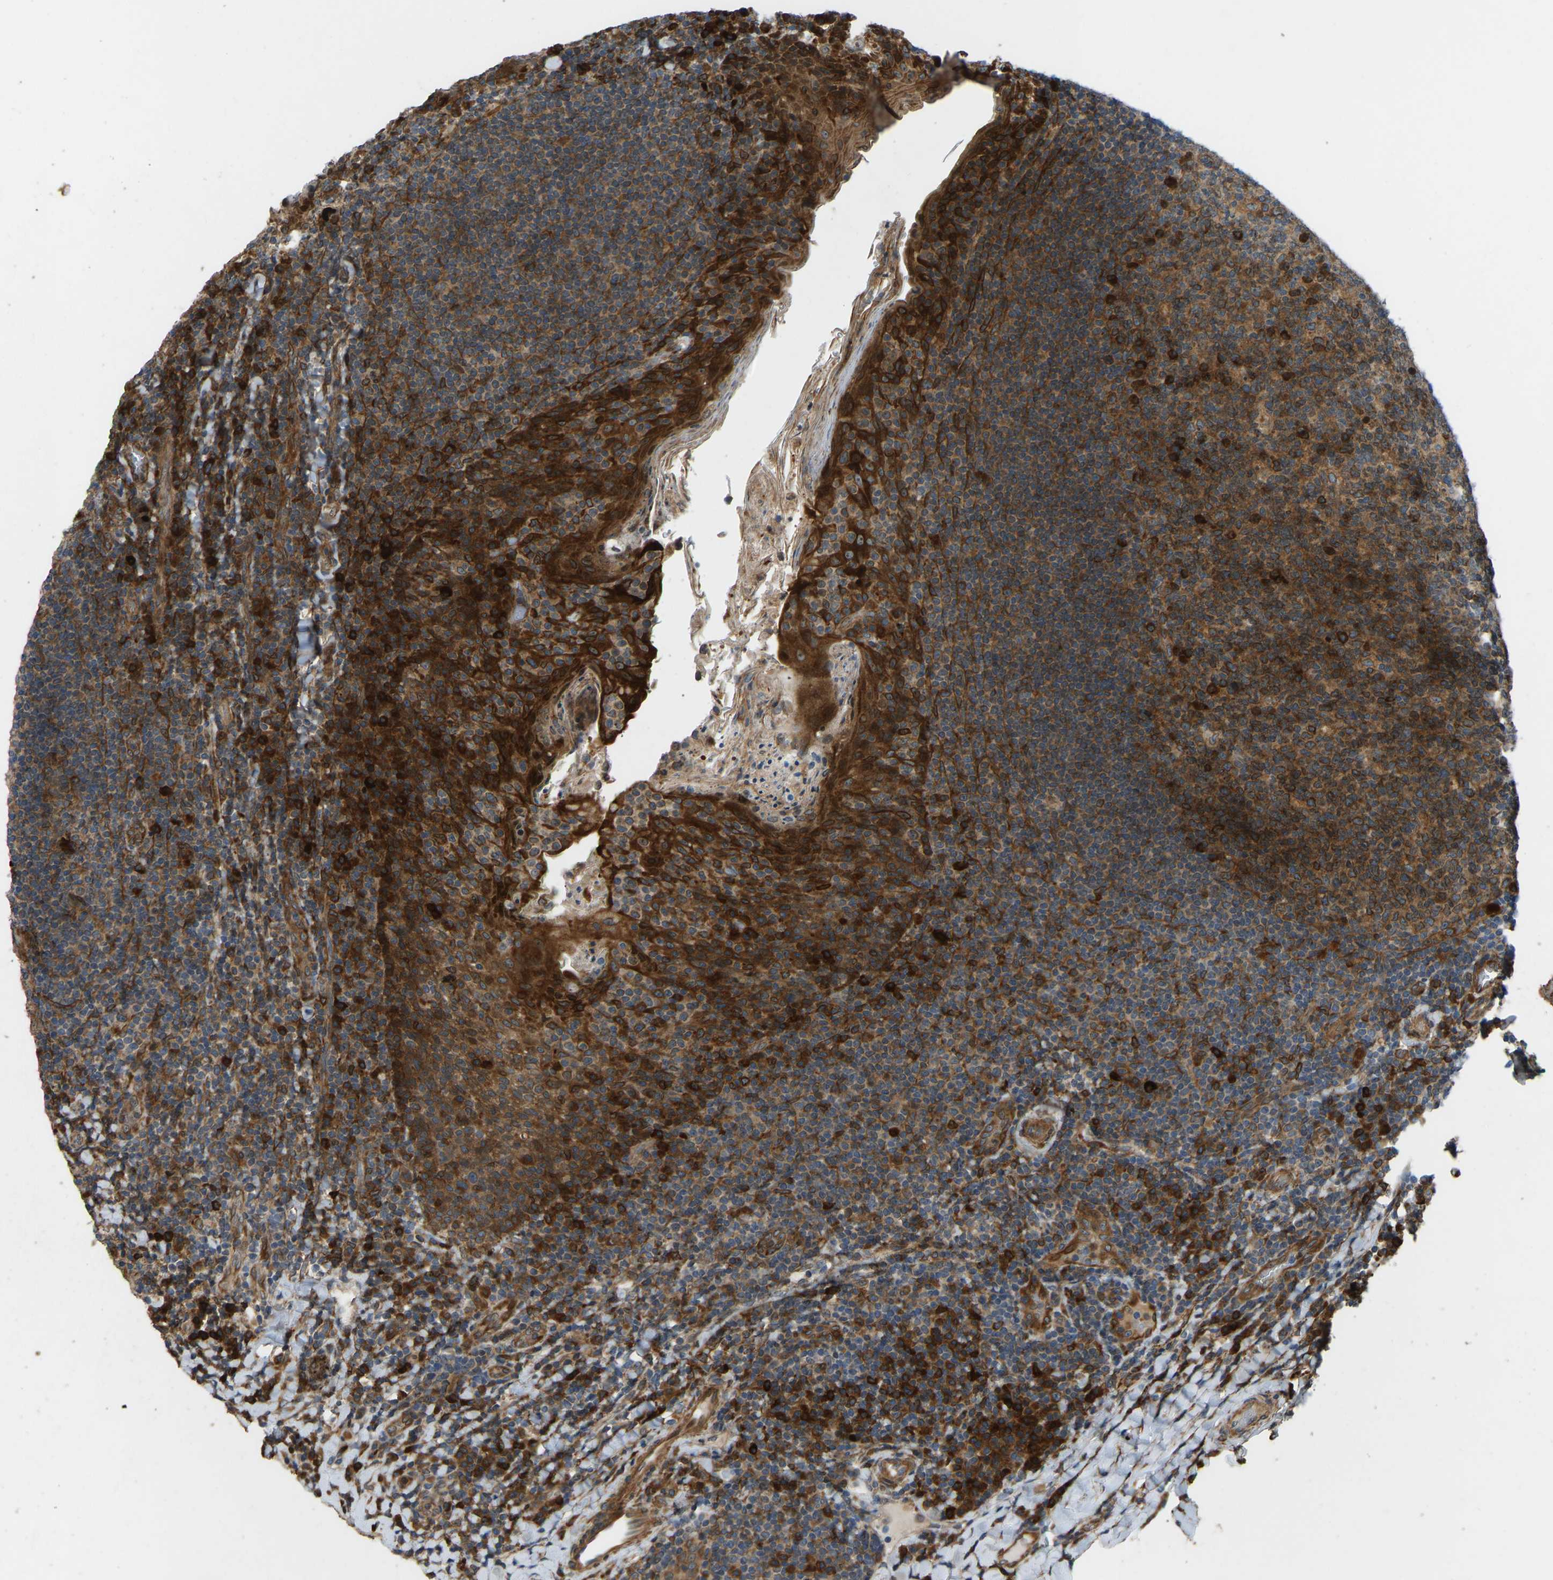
{"staining": {"intensity": "strong", "quantity": ">75%", "location": "cytoplasmic/membranous"}, "tissue": "tonsil", "cell_type": "Germinal center cells", "image_type": "normal", "snomed": [{"axis": "morphology", "description": "Normal tissue, NOS"}, {"axis": "topography", "description": "Tonsil"}], "caption": "Germinal center cells demonstrate strong cytoplasmic/membranous positivity in approximately >75% of cells in unremarkable tonsil.", "gene": "OS9", "patient": {"sex": "male", "age": 17}}